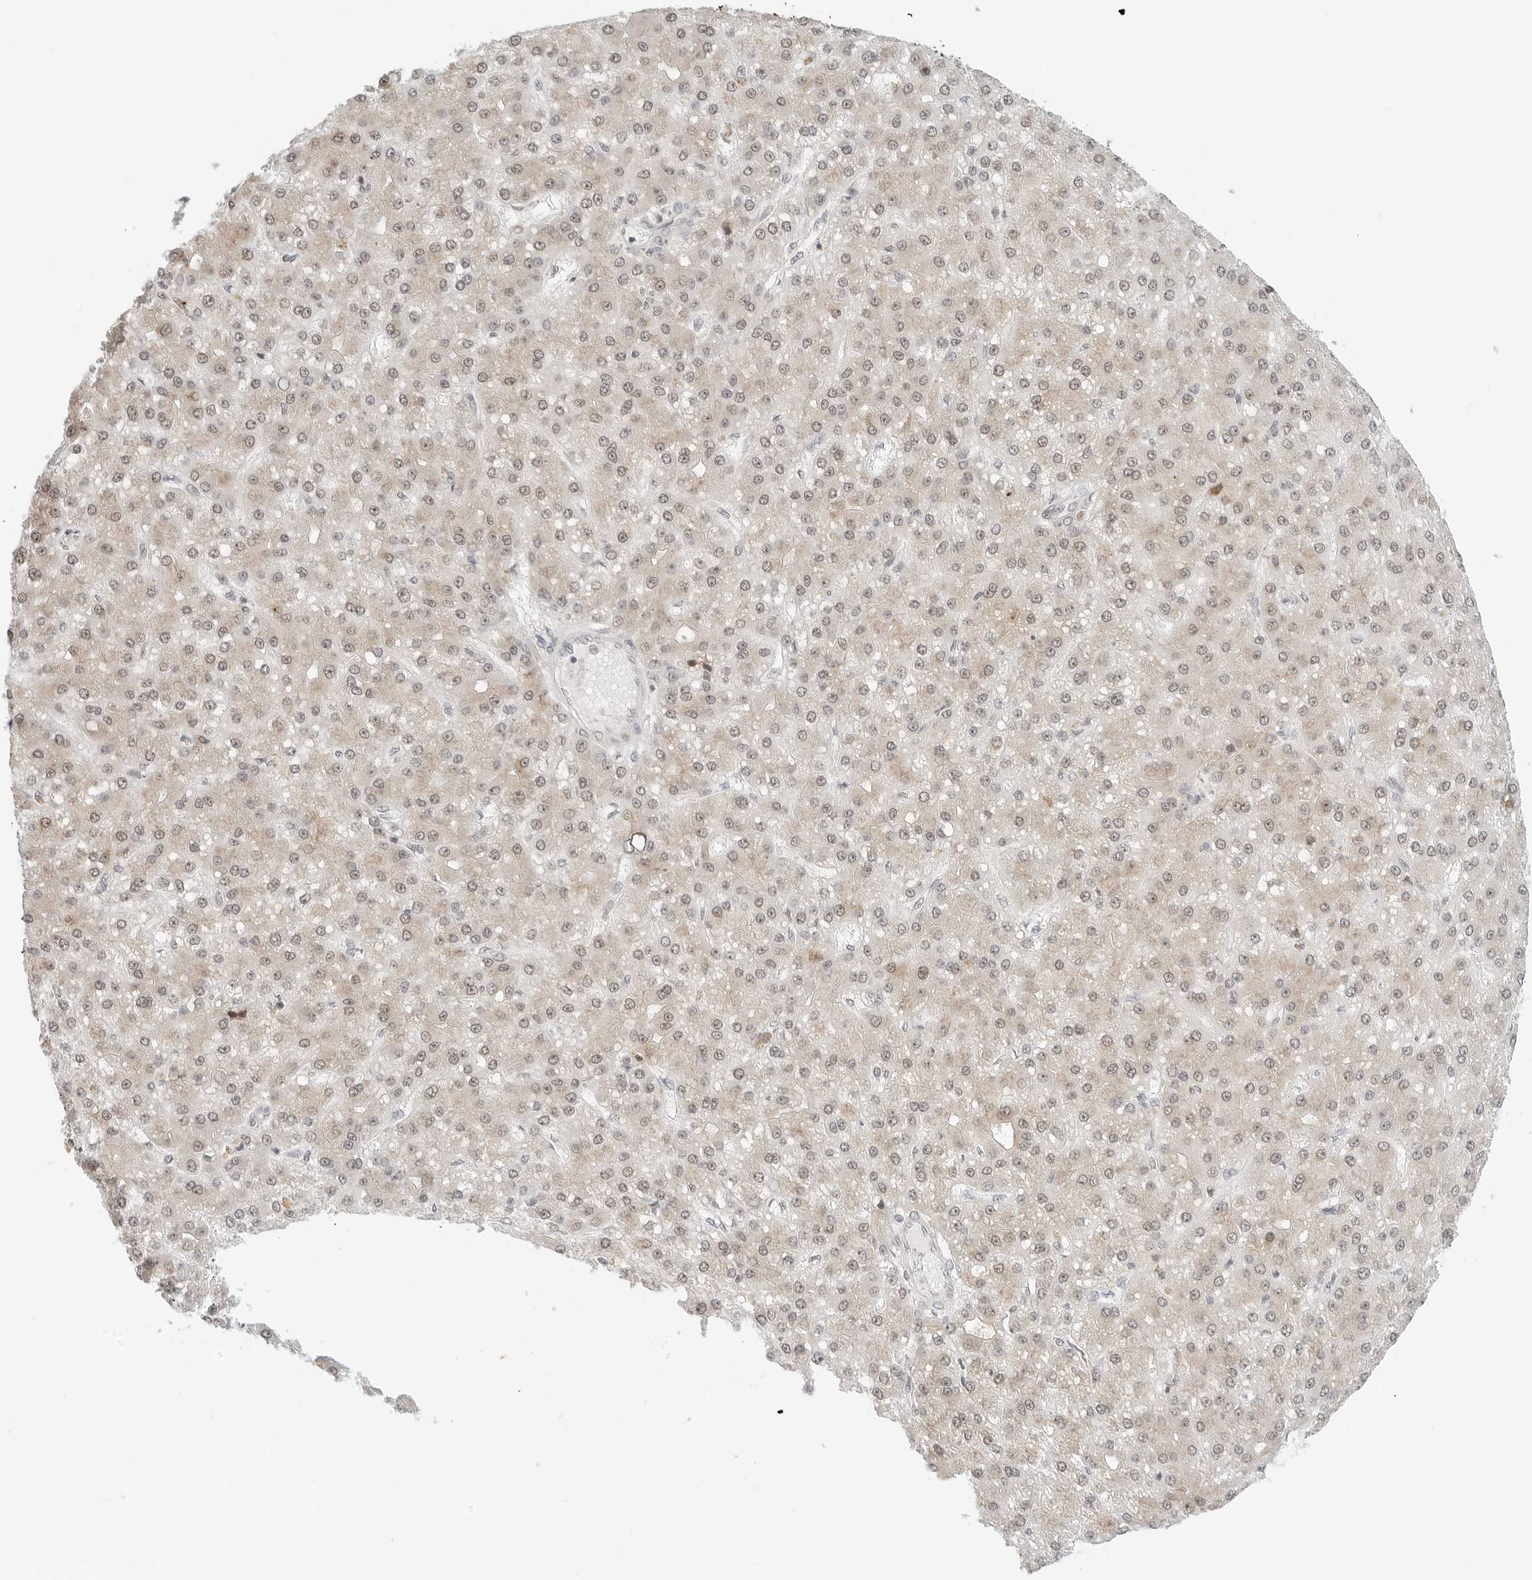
{"staining": {"intensity": "weak", "quantity": "25%-75%", "location": "nuclear"}, "tissue": "liver cancer", "cell_type": "Tumor cells", "image_type": "cancer", "snomed": [{"axis": "morphology", "description": "Carcinoma, Hepatocellular, NOS"}, {"axis": "topography", "description": "Liver"}], "caption": "Immunohistochemical staining of human hepatocellular carcinoma (liver) demonstrates weak nuclear protein positivity in about 25%-75% of tumor cells.", "gene": "METAP1", "patient": {"sex": "male", "age": 67}}